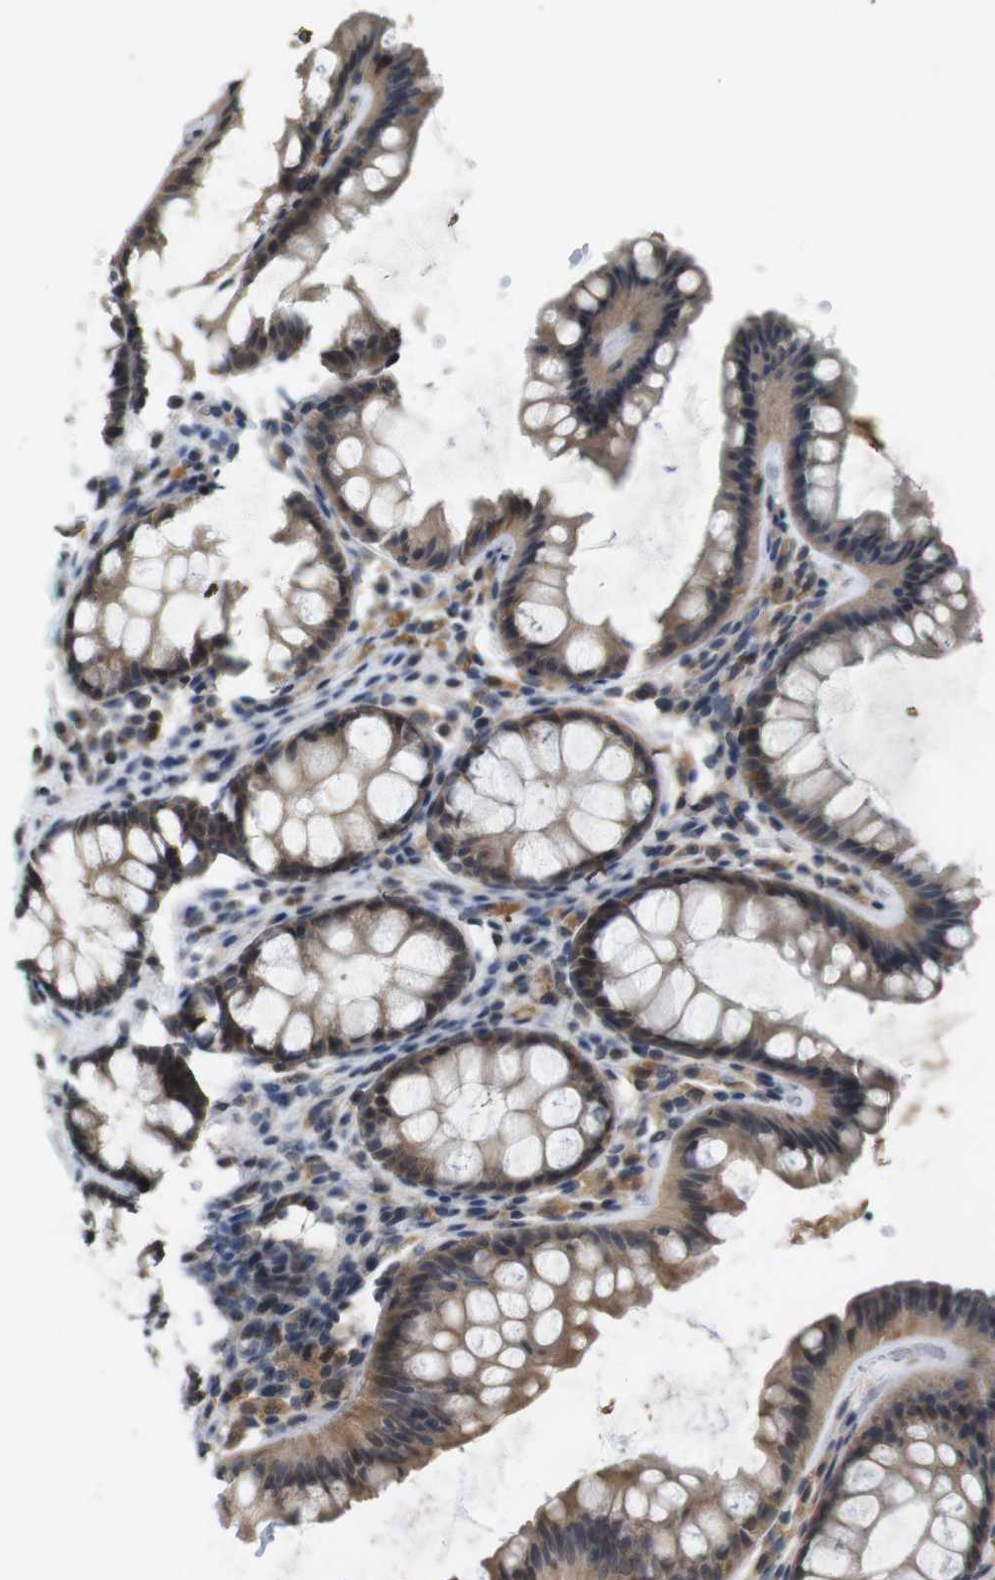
{"staining": {"intensity": "weak", "quantity": "25%-75%", "location": "cytoplasmic/membranous"}, "tissue": "colon", "cell_type": "Endothelial cells", "image_type": "normal", "snomed": [{"axis": "morphology", "description": "Normal tissue, NOS"}, {"axis": "topography", "description": "Colon"}], "caption": "Colon stained with DAB (3,3'-diaminobenzidine) IHC reveals low levels of weak cytoplasmic/membranous staining in approximately 25%-75% of endothelial cells. The staining was performed using DAB (3,3'-diaminobenzidine), with brown indicating positive protein expression. Nuclei are stained blue with hematoxylin.", "gene": "CDK14", "patient": {"sex": "female", "age": 55}}